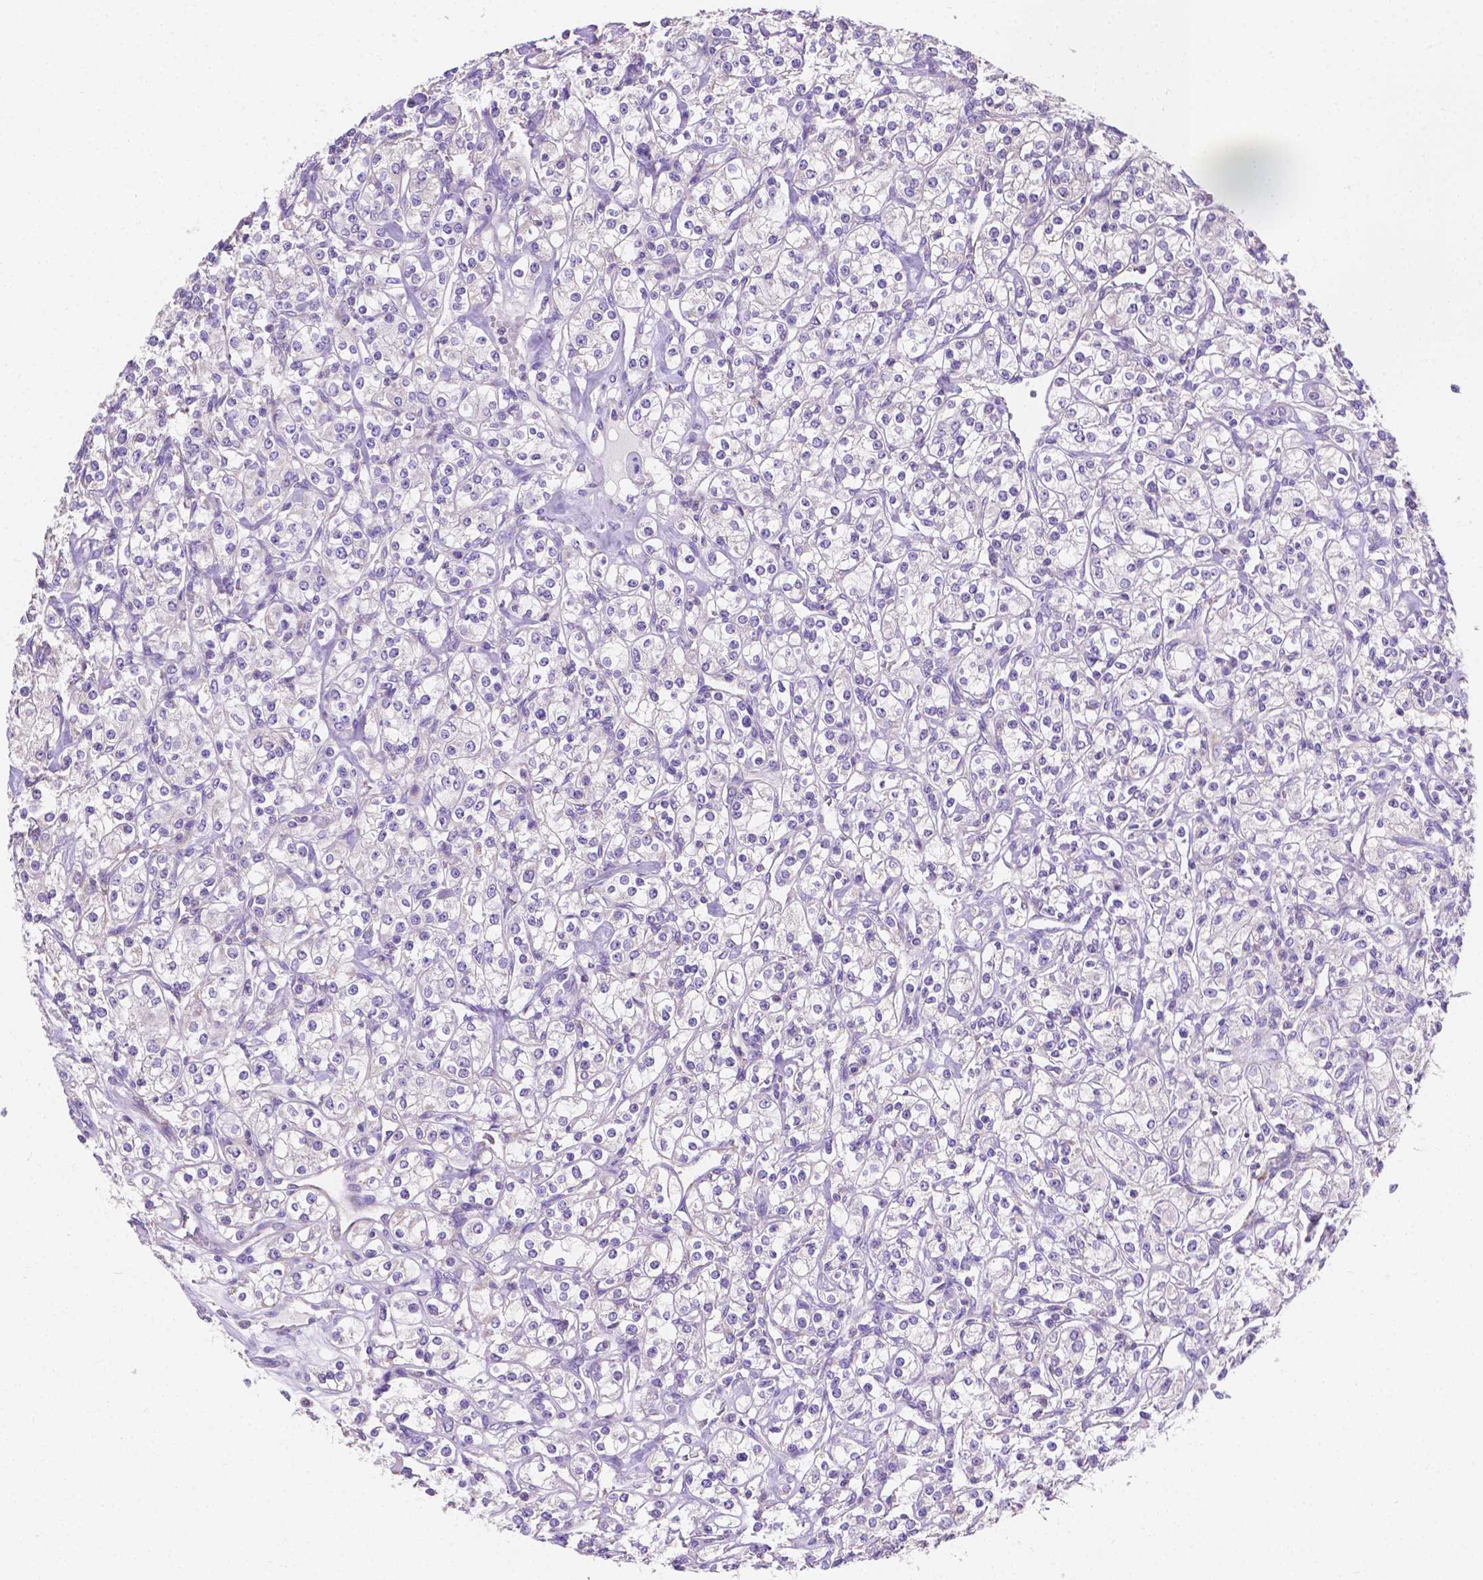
{"staining": {"intensity": "negative", "quantity": "none", "location": "none"}, "tissue": "renal cancer", "cell_type": "Tumor cells", "image_type": "cancer", "snomed": [{"axis": "morphology", "description": "Adenocarcinoma, NOS"}, {"axis": "topography", "description": "Kidney"}], "caption": "Immunohistochemistry micrograph of neoplastic tissue: human renal adenocarcinoma stained with DAB (3,3'-diaminobenzidine) displays no significant protein staining in tumor cells.", "gene": "SGTB", "patient": {"sex": "male", "age": 77}}